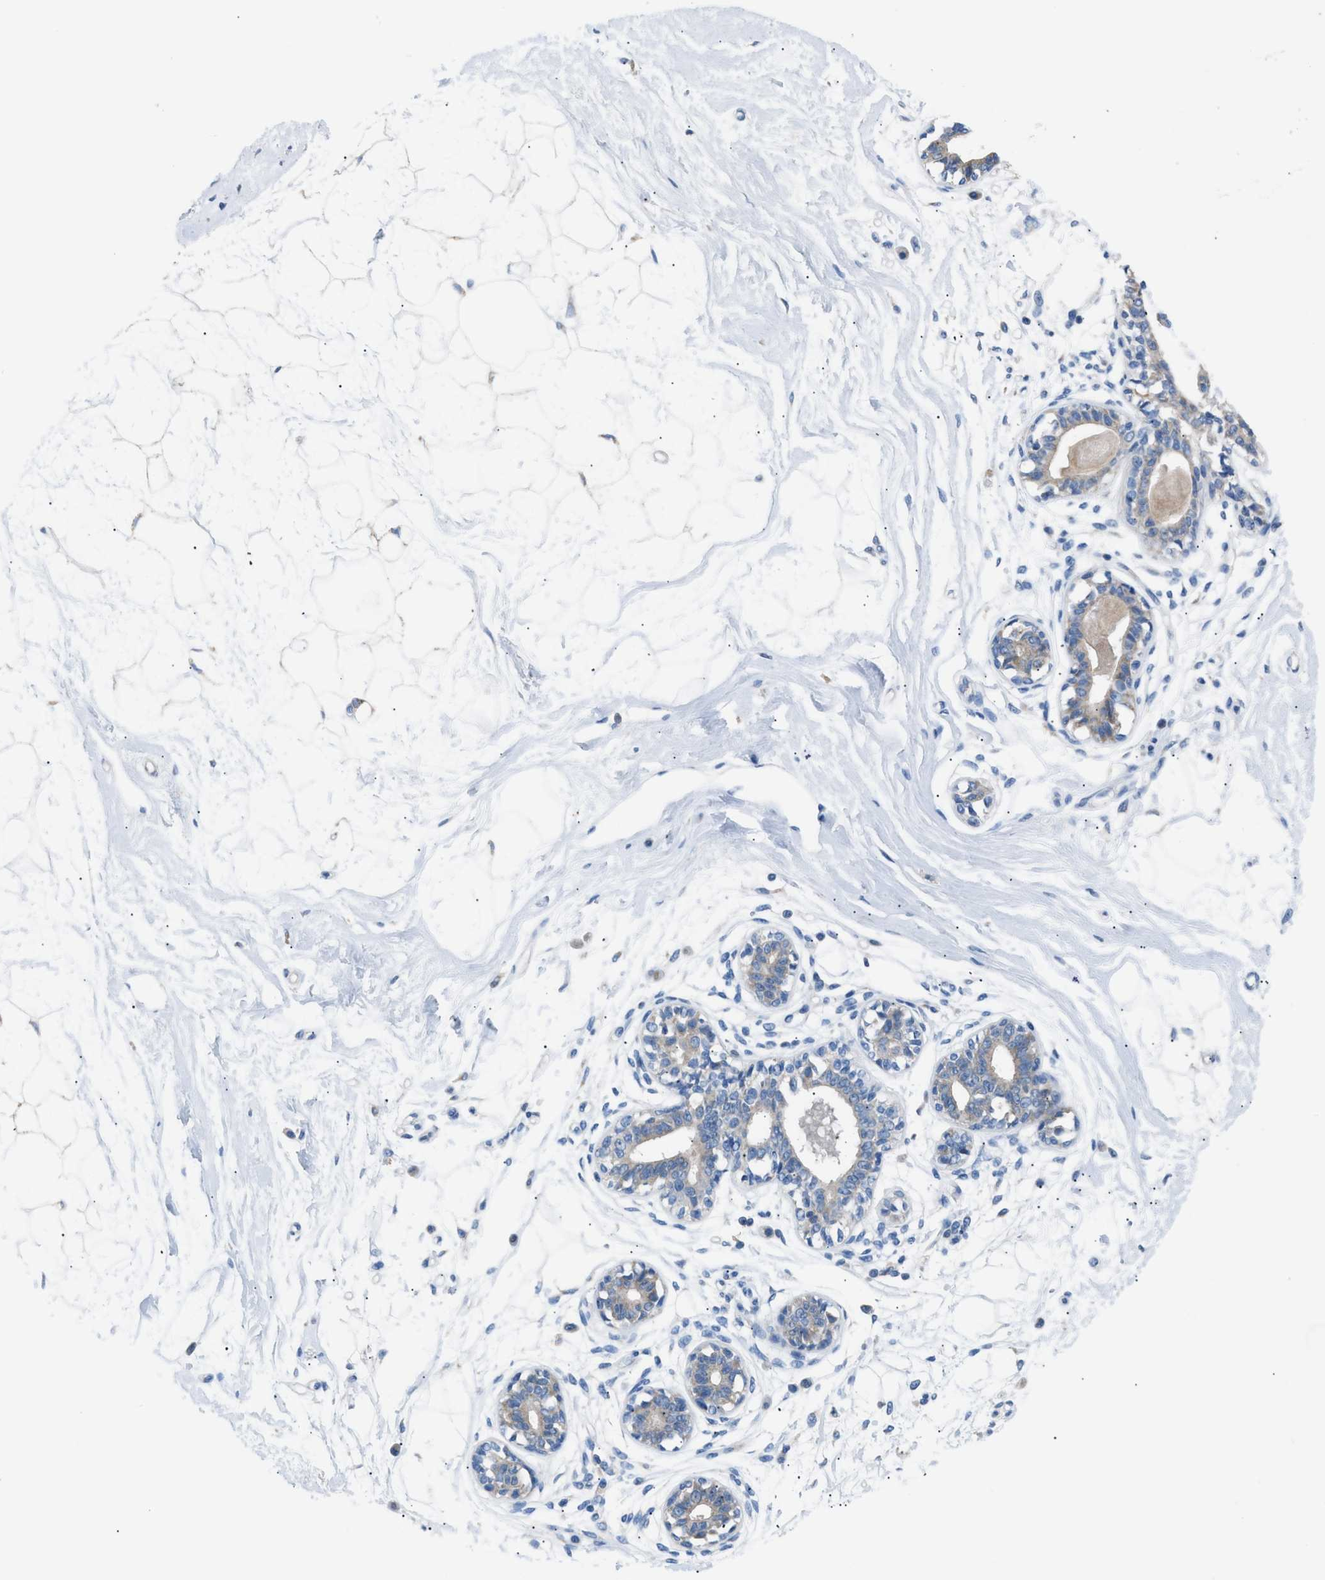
{"staining": {"intensity": "weak", "quantity": "<25%", "location": "cytoplasmic/membranous"}, "tissue": "breast", "cell_type": "Adipocytes", "image_type": "normal", "snomed": [{"axis": "morphology", "description": "Normal tissue, NOS"}, {"axis": "topography", "description": "Breast"}], "caption": "Immunohistochemical staining of unremarkable human breast displays no significant expression in adipocytes. (DAB IHC with hematoxylin counter stain).", "gene": "ILDR1", "patient": {"sex": "female", "age": 45}}